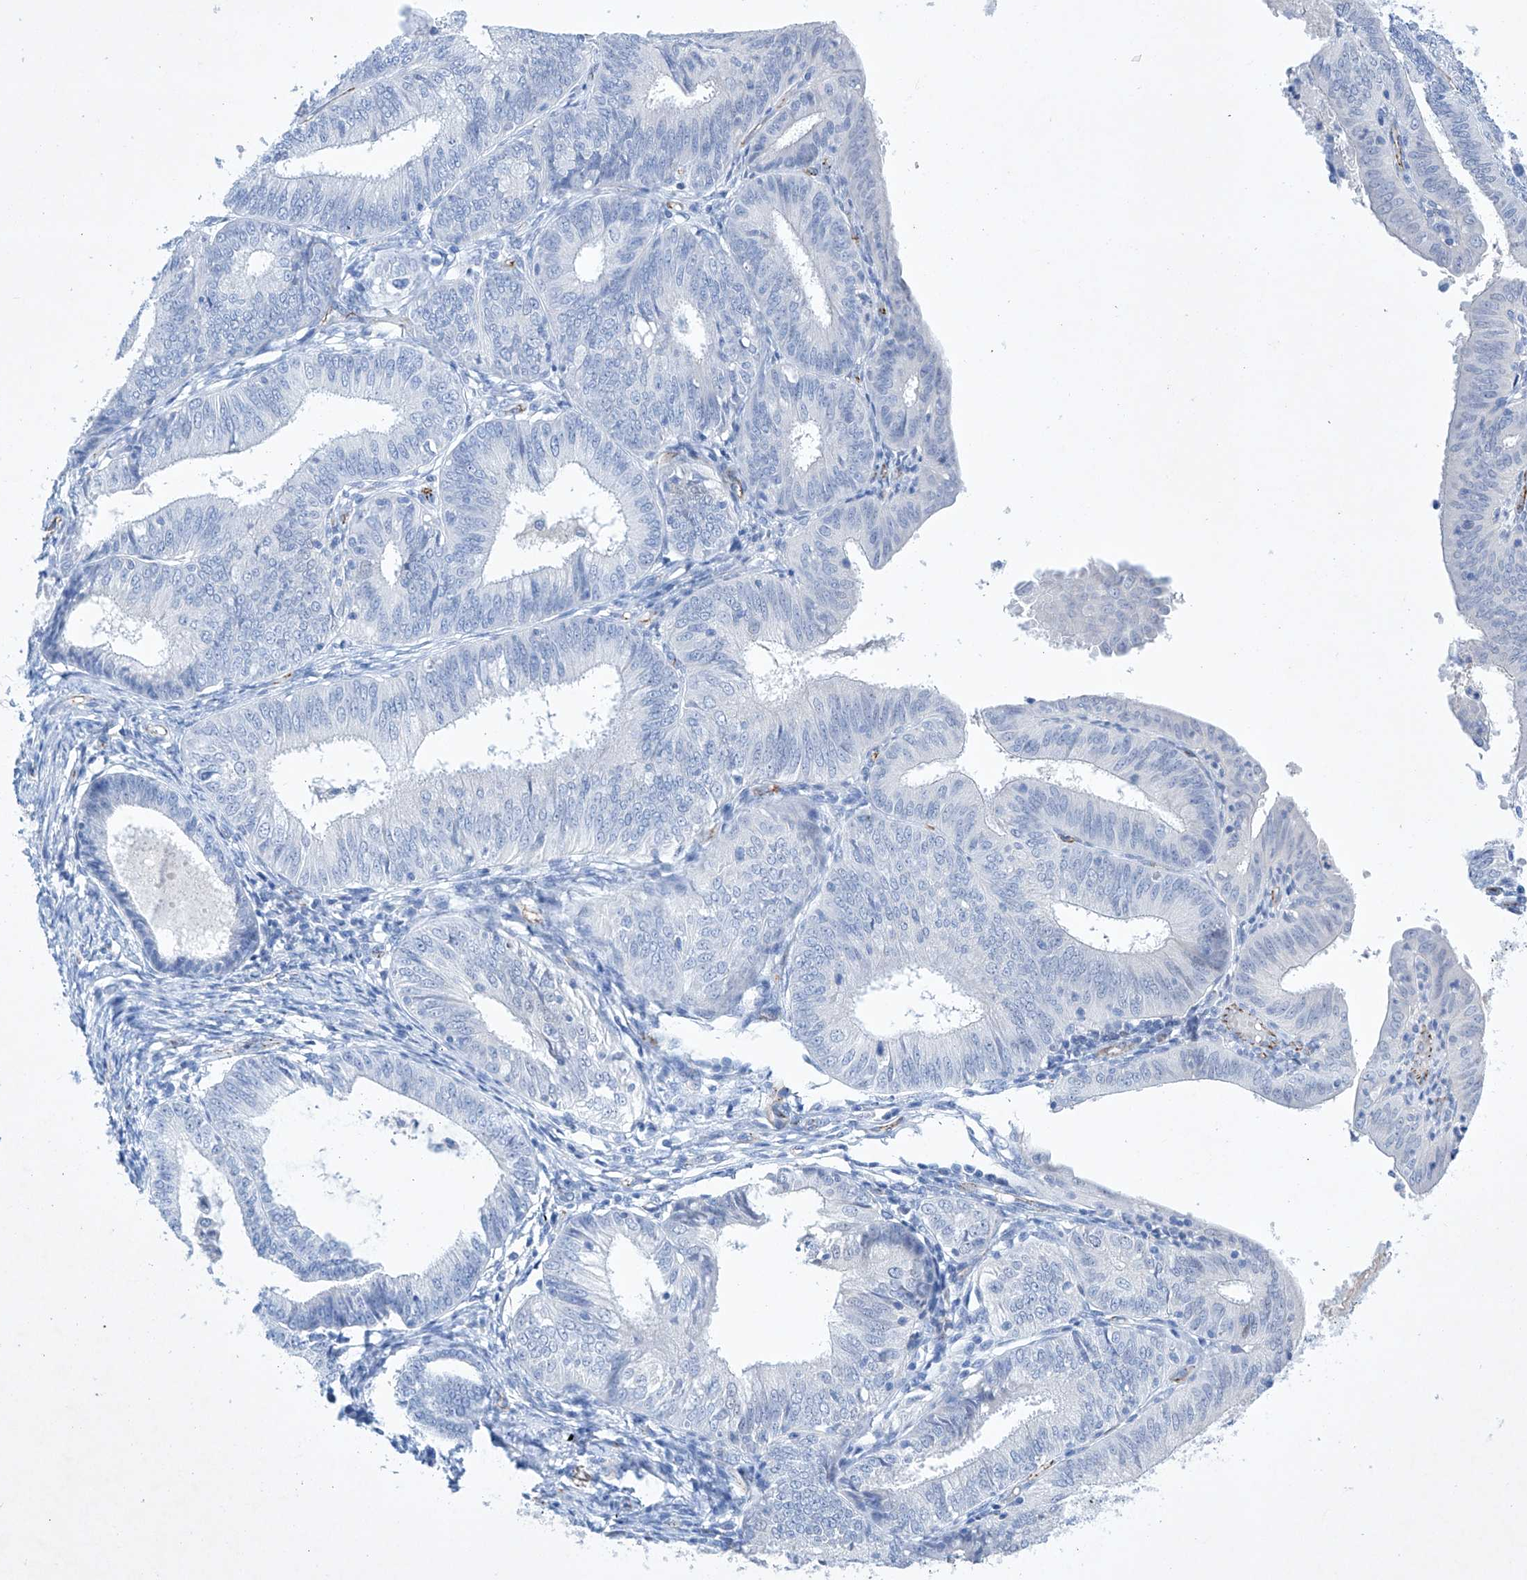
{"staining": {"intensity": "negative", "quantity": "none", "location": "none"}, "tissue": "endometrial cancer", "cell_type": "Tumor cells", "image_type": "cancer", "snomed": [{"axis": "morphology", "description": "Adenocarcinoma, NOS"}, {"axis": "topography", "description": "Endometrium"}], "caption": "High magnification brightfield microscopy of adenocarcinoma (endometrial) stained with DAB (brown) and counterstained with hematoxylin (blue): tumor cells show no significant expression. (DAB IHC visualized using brightfield microscopy, high magnification).", "gene": "ETV7", "patient": {"sex": "female", "age": 51}}